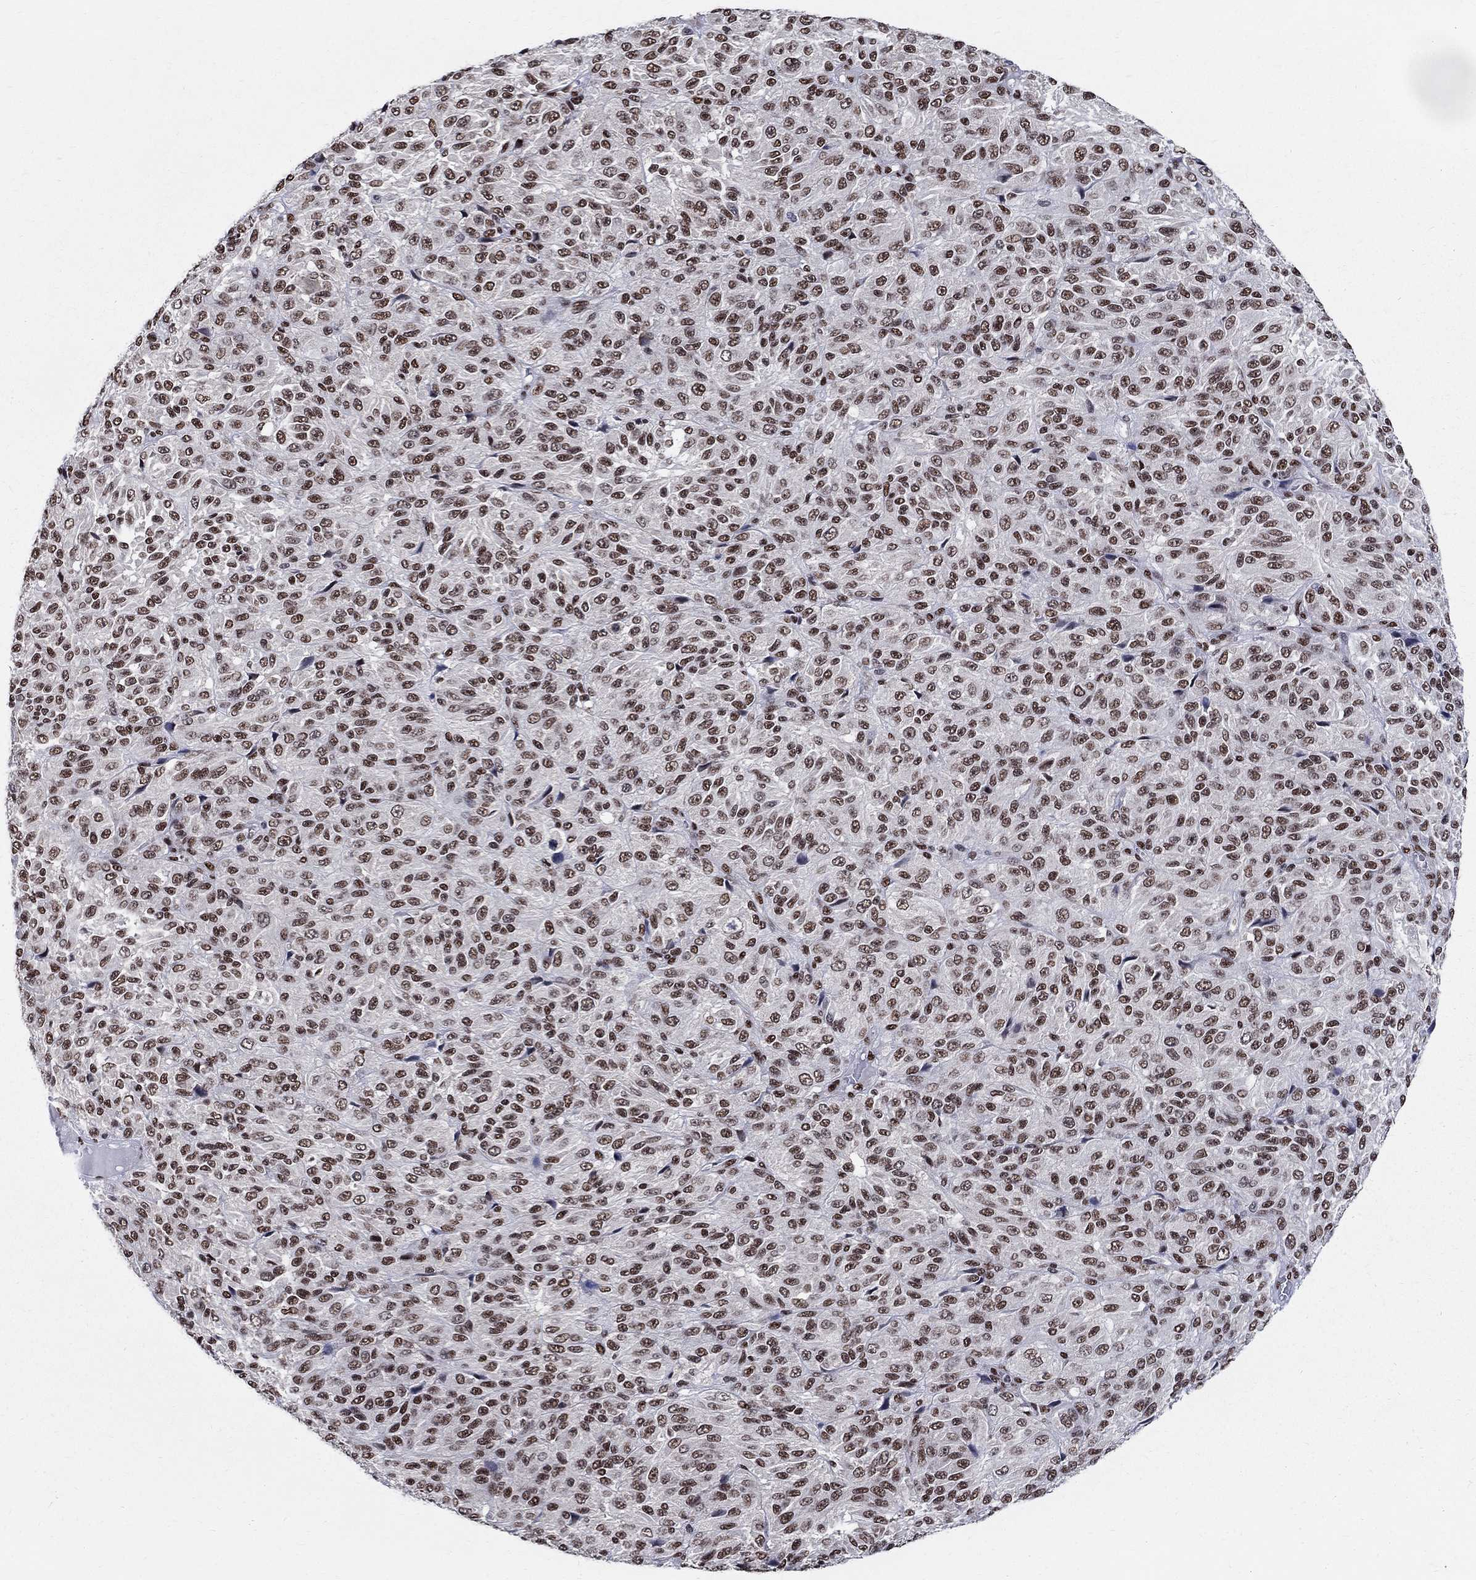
{"staining": {"intensity": "moderate", "quantity": ">75%", "location": "nuclear"}, "tissue": "melanoma", "cell_type": "Tumor cells", "image_type": "cancer", "snomed": [{"axis": "morphology", "description": "Malignant melanoma, Metastatic site"}, {"axis": "topography", "description": "Brain"}], "caption": "Immunohistochemistry (DAB (3,3'-diaminobenzidine)) staining of human malignant melanoma (metastatic site) shows moderate nuclear protein expression in approximately >75% of tumor cells.", "gene": "FBXO16", "patient": {"sex": "female", "age": 56}}